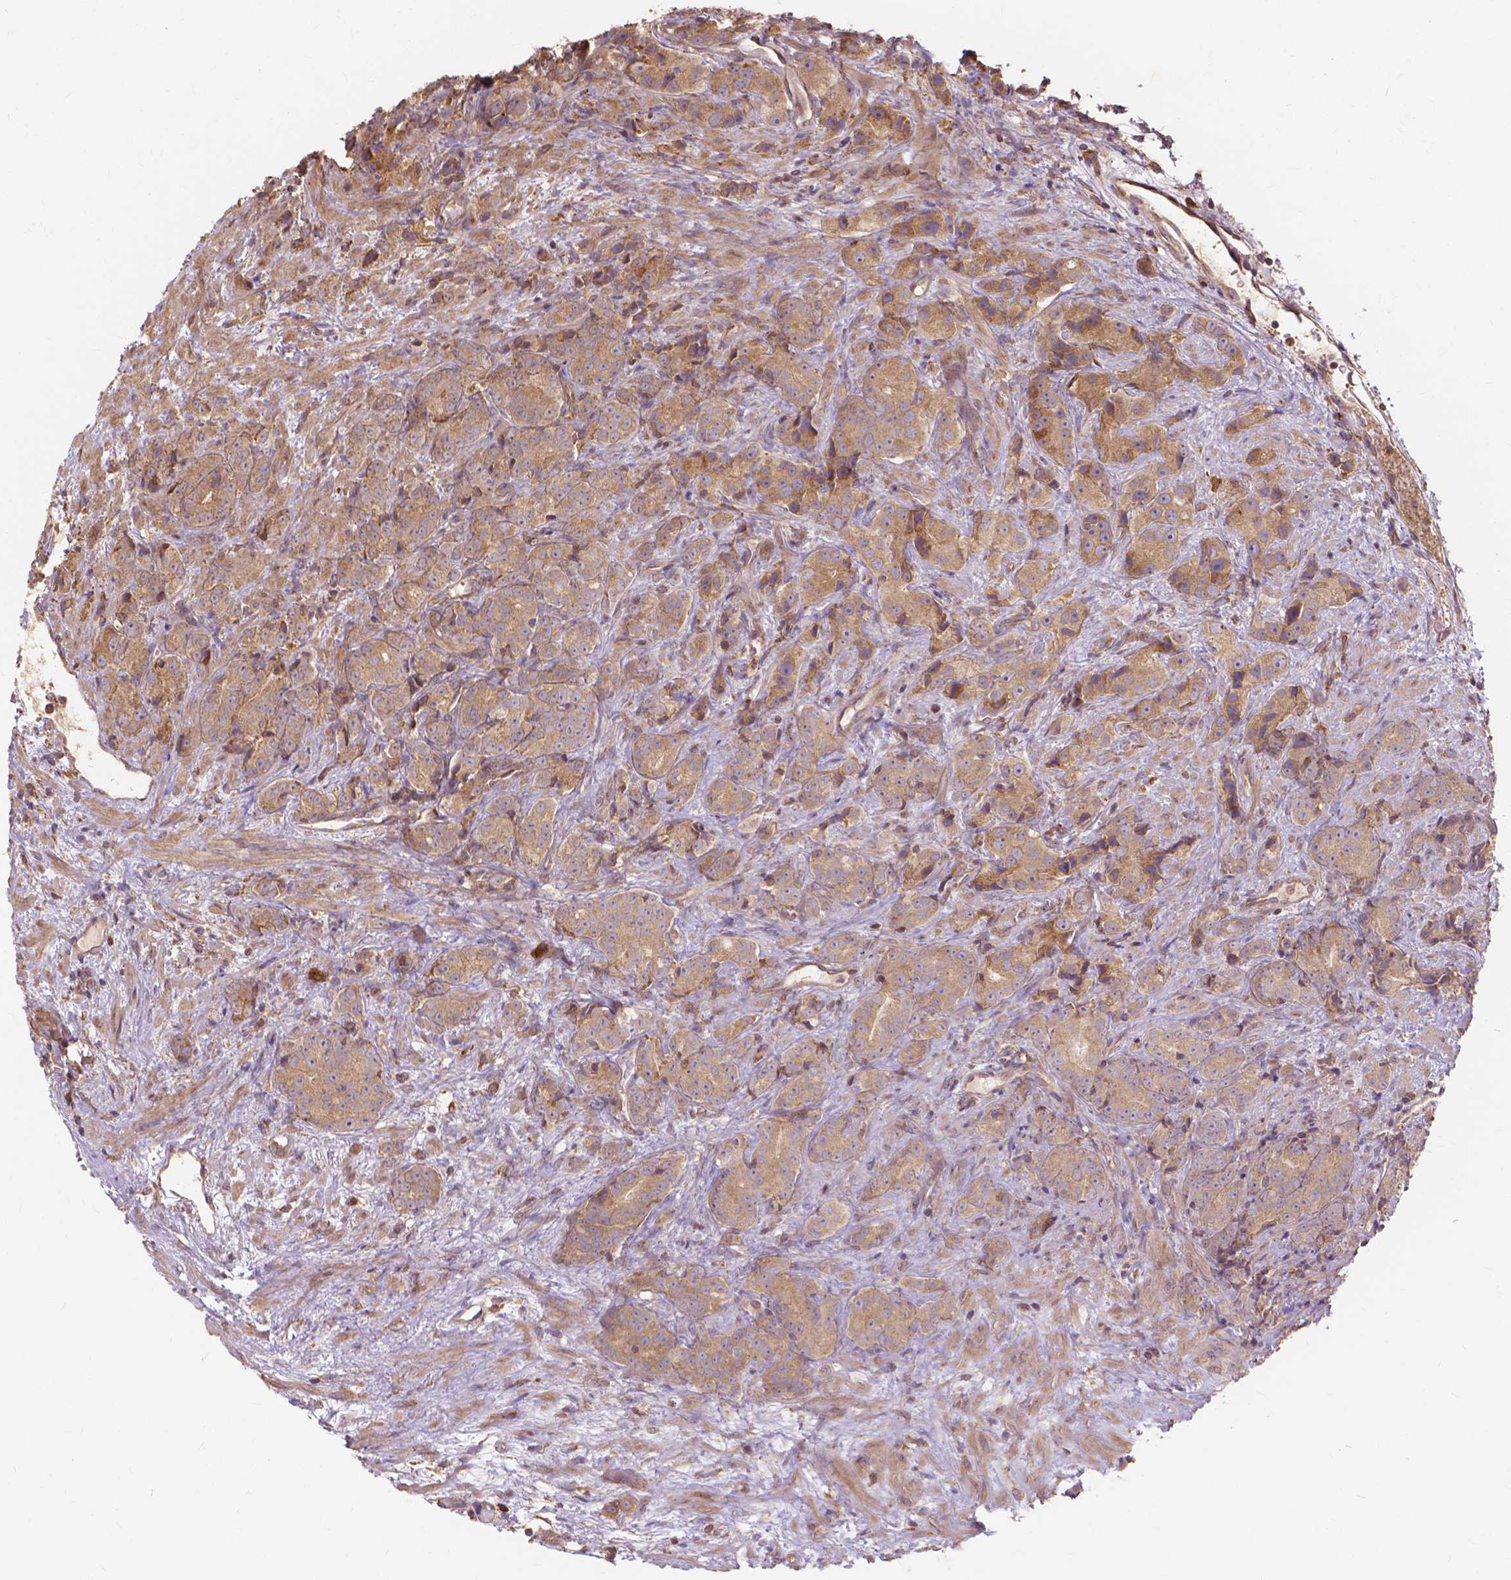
{"staining": {"intensity": "moderate", "quantity": ">75%", "location": "cytoplasmic/membranous"}, "tissue": "prostate cancer", "cell_type": "Tumor cells", "image_type": "cancer", "snomed": [{"axis": "morphology", "description": "Adenocarcinoma, High grade"}, {"axis": "topography", "description": "Prostate"}], "caption": "Prostate cancer was stained to show a protein in brown. There is medium levels of moderate cytoplasmic/membranous expression in about >75% of tumor cells.", "gene": "TAB2", "patient": {"sex": "male", "age": 90}}